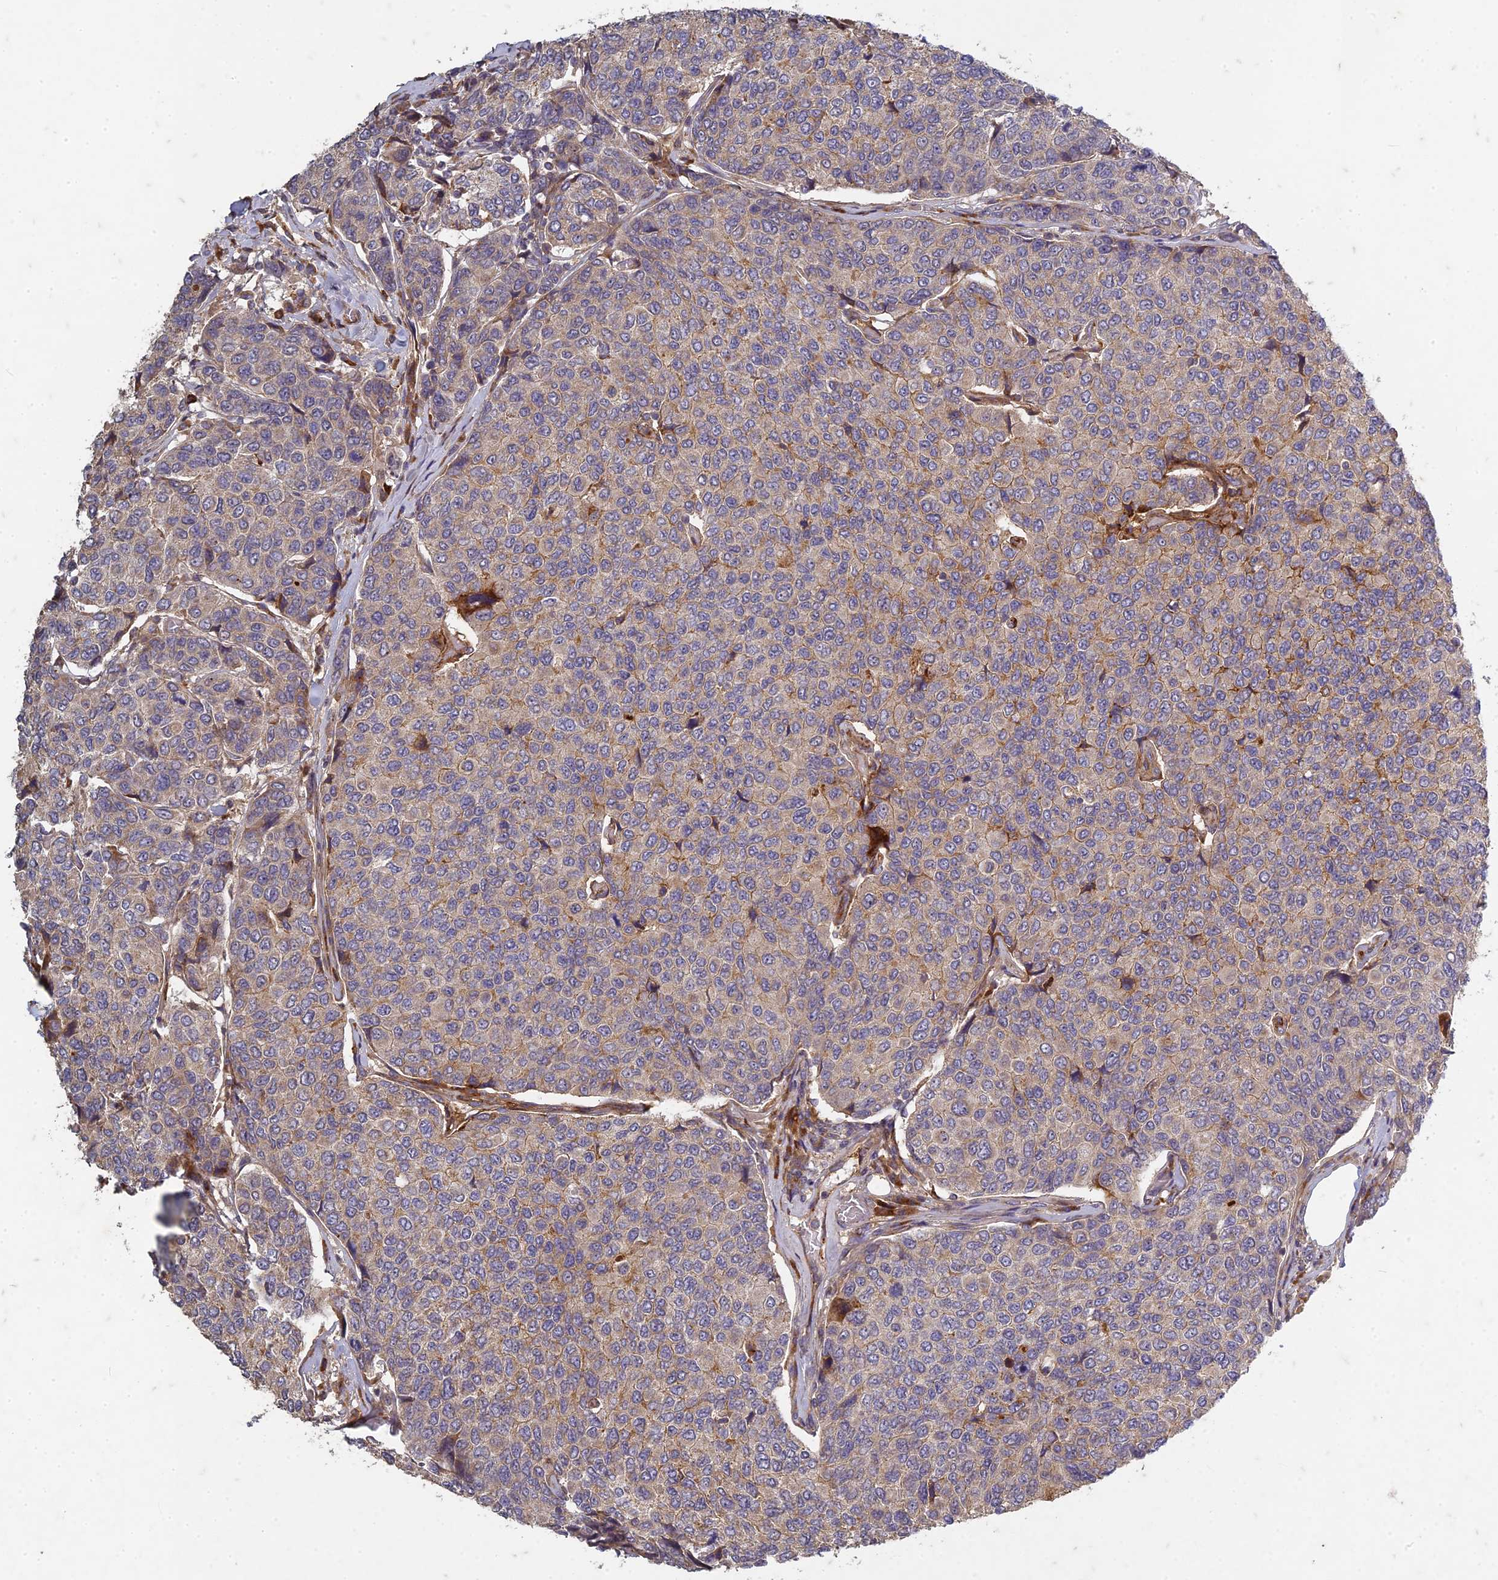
{"staining": {"intensity": "weak", "quantity": "25%-75%", "location": "cytoplasmic/membranous"}, "tissue": "breast cancer", "cell_type": "Tumor cells", "image_type": "cancer", "snomed": [{"axis": "morphology", "description": "Duct carcinoma"}, {"axis": "topography", "description": "Breast"}], "caption": "Breast cancer stained with a protein marker shows weak staining in tumor cells.", "gene": "TCF25", "patient": {"sex": "female", "age": 55}}